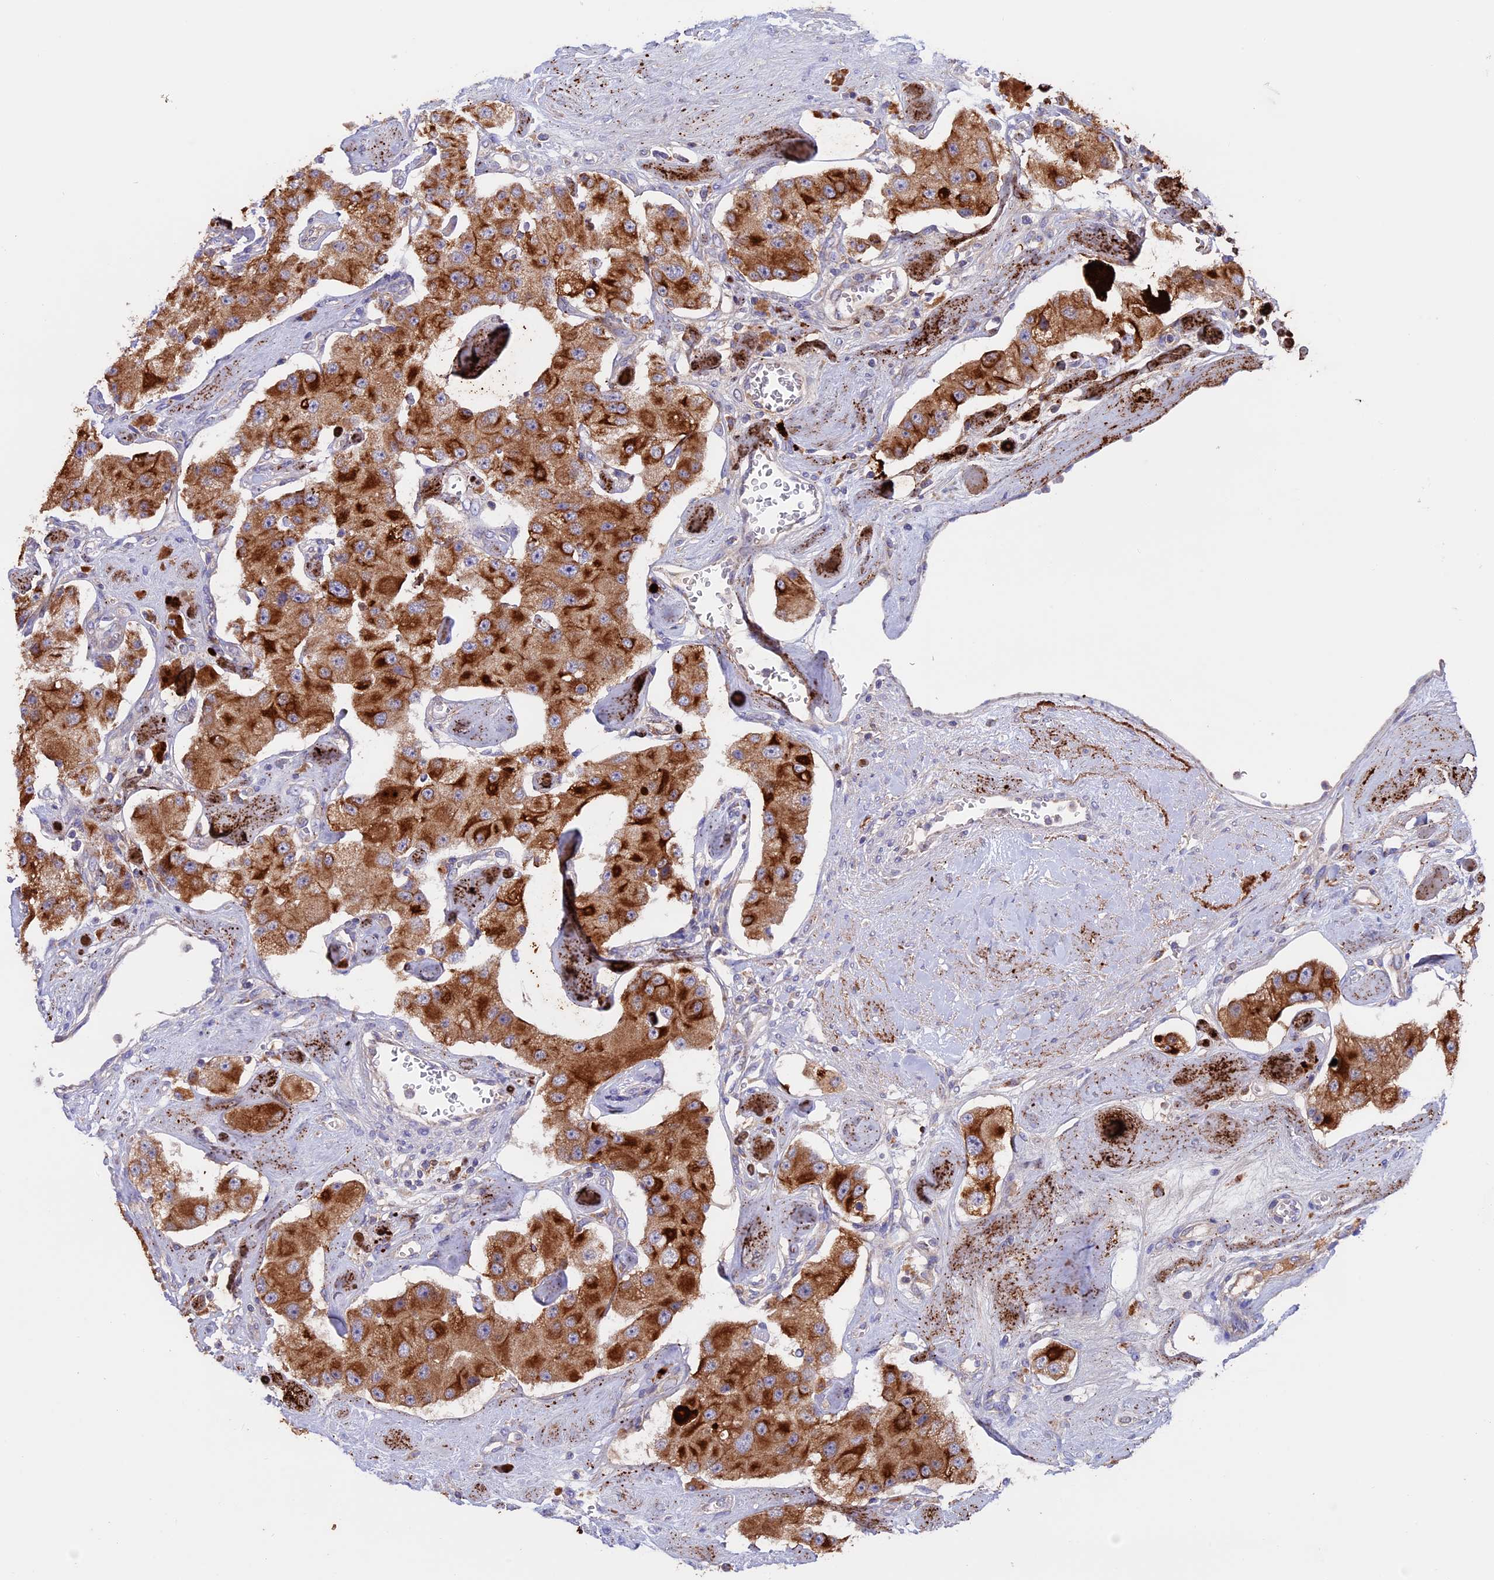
{"staining": {"intensity": "strong", "quantity": ">75%", "location": "cytoplasmic/membranous"}, "tissue": "carcinoid", "cell_type": "Tumor cells", "image_type": "cancer", "snomed": [{"axis": "morphology", "description": "Carcinoid, malignant, NOS"}, {"axis": "topography", "description": "Pancreas"}], "caption": "Carcinoid stained for a protein demonstrates strong cytoplasmic/membranous positivity in tumor cells.", "gene": "PTPN9", "patient": {"sex": "male", "age": 41}}